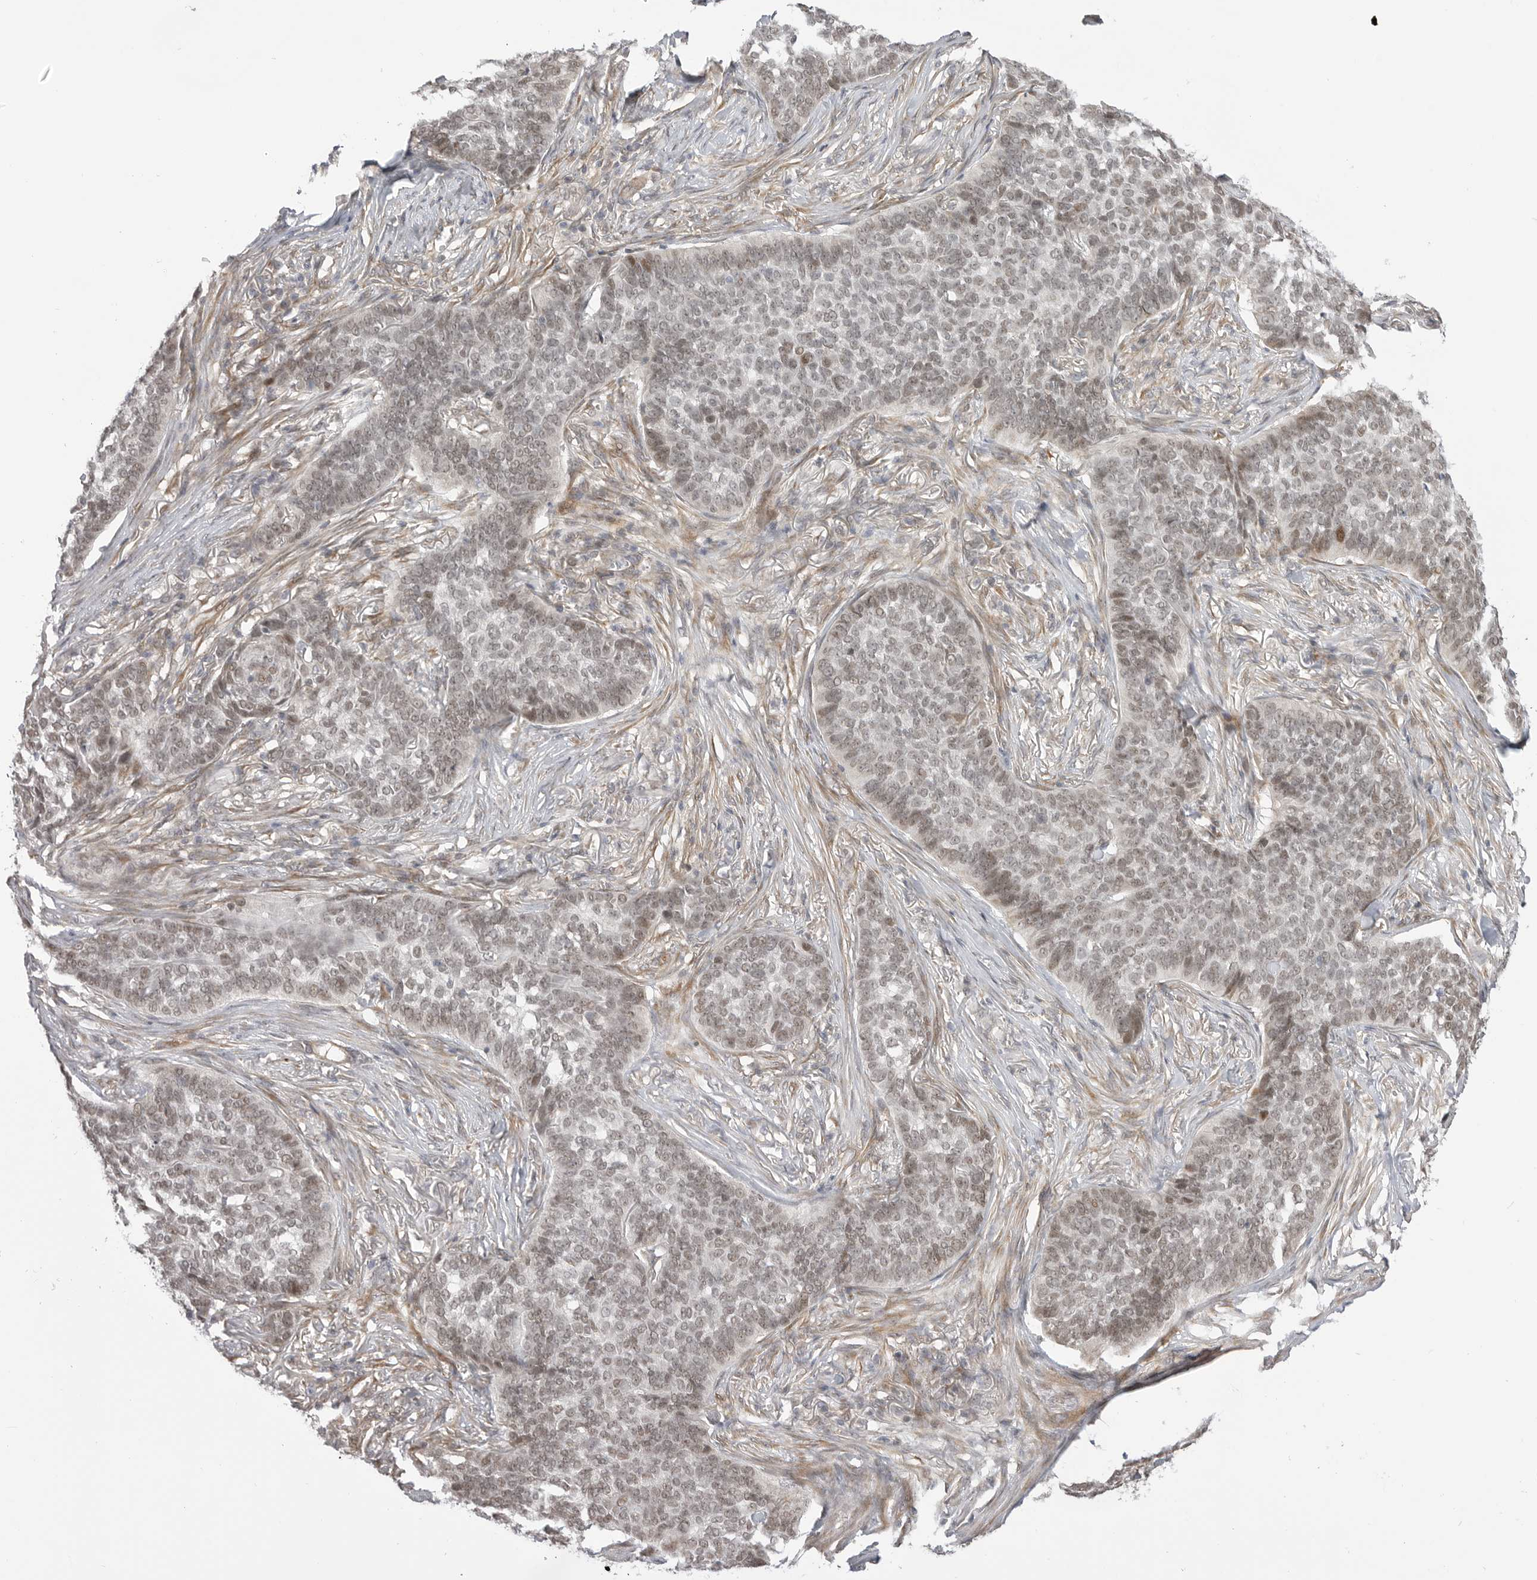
{"staining": {"intensity": "weak", "quantity": ">75%", "location": "nuclear"}, "tissue": "skin cancer", "cell_type": "Tumor cells", "image_type": "cancer", "snomed": [{"axis": "morphology", "description": "Basal cell carcinoma"}, {"axis": "topography", "description": "Skin"}], "caption": "Tumor cells display low levels of weak nuclear staining in about >75% of cells in human skin cancer. (brown staining indicates protein expression, while blue staining denotes nuclei).", "gene": "GGT6", "patient": {"sex": "male", "age": 85}}